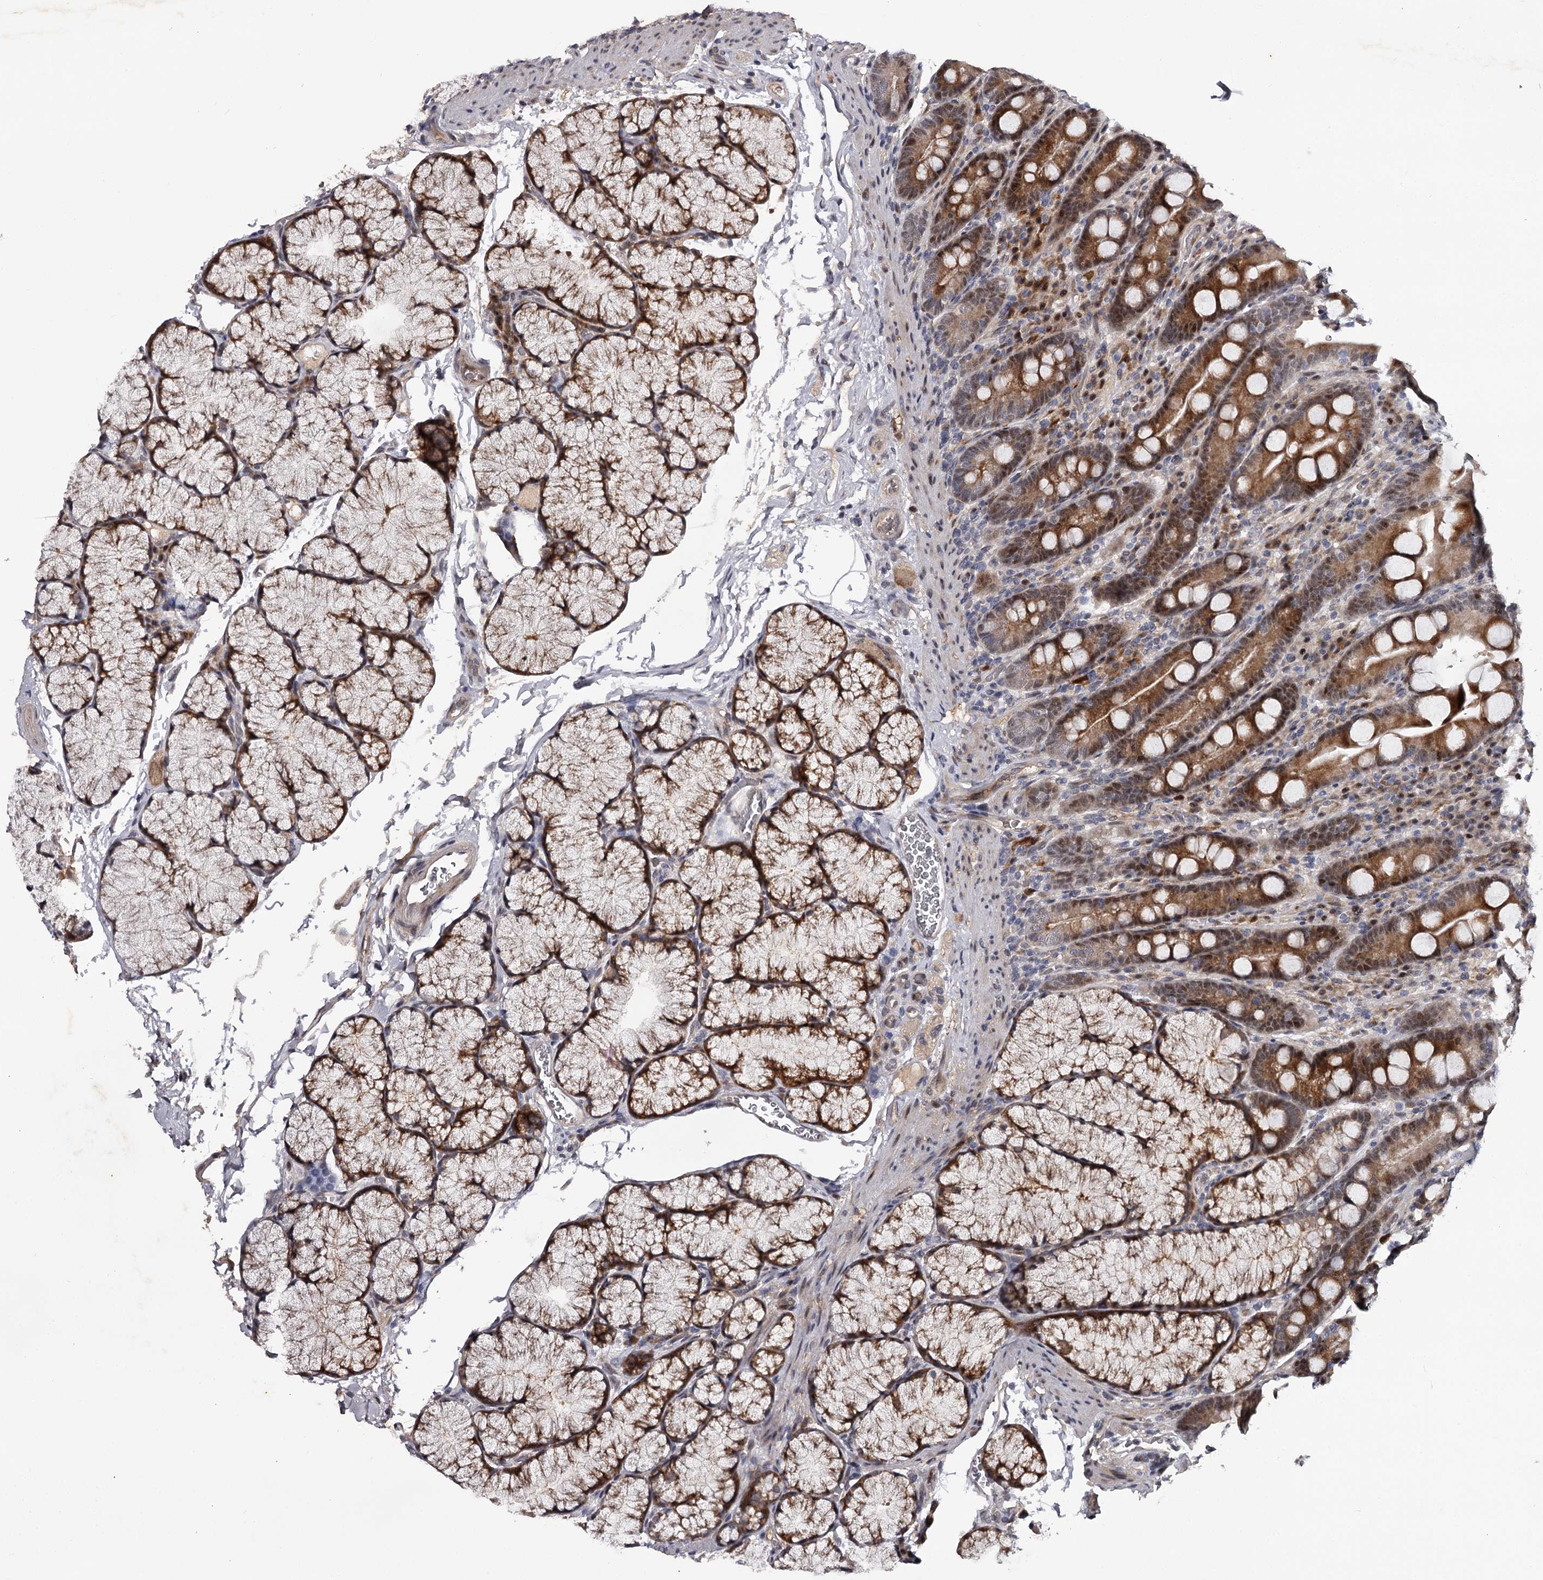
{"staining": {"intensity": "moderate", "quantity": "25%-75%", "location": "cytoplasmic/membranous,nuclear"}, "tissue": "duodenum", "cell_type": "Glandular cells", "image_type": "normal", "snomed": [{"axis": "morphology", "description": "Normal tissue, NOS"}, {"axis": "topography", "description": "Duodenum"}], "caption": "Glandular cells display moderate cytoplasmic/membranous,nuclear expression in about 25%-75% of cells in benign duodenum.", "gene": "RNF44", "patient": {"sex": "male", "age": 35}}